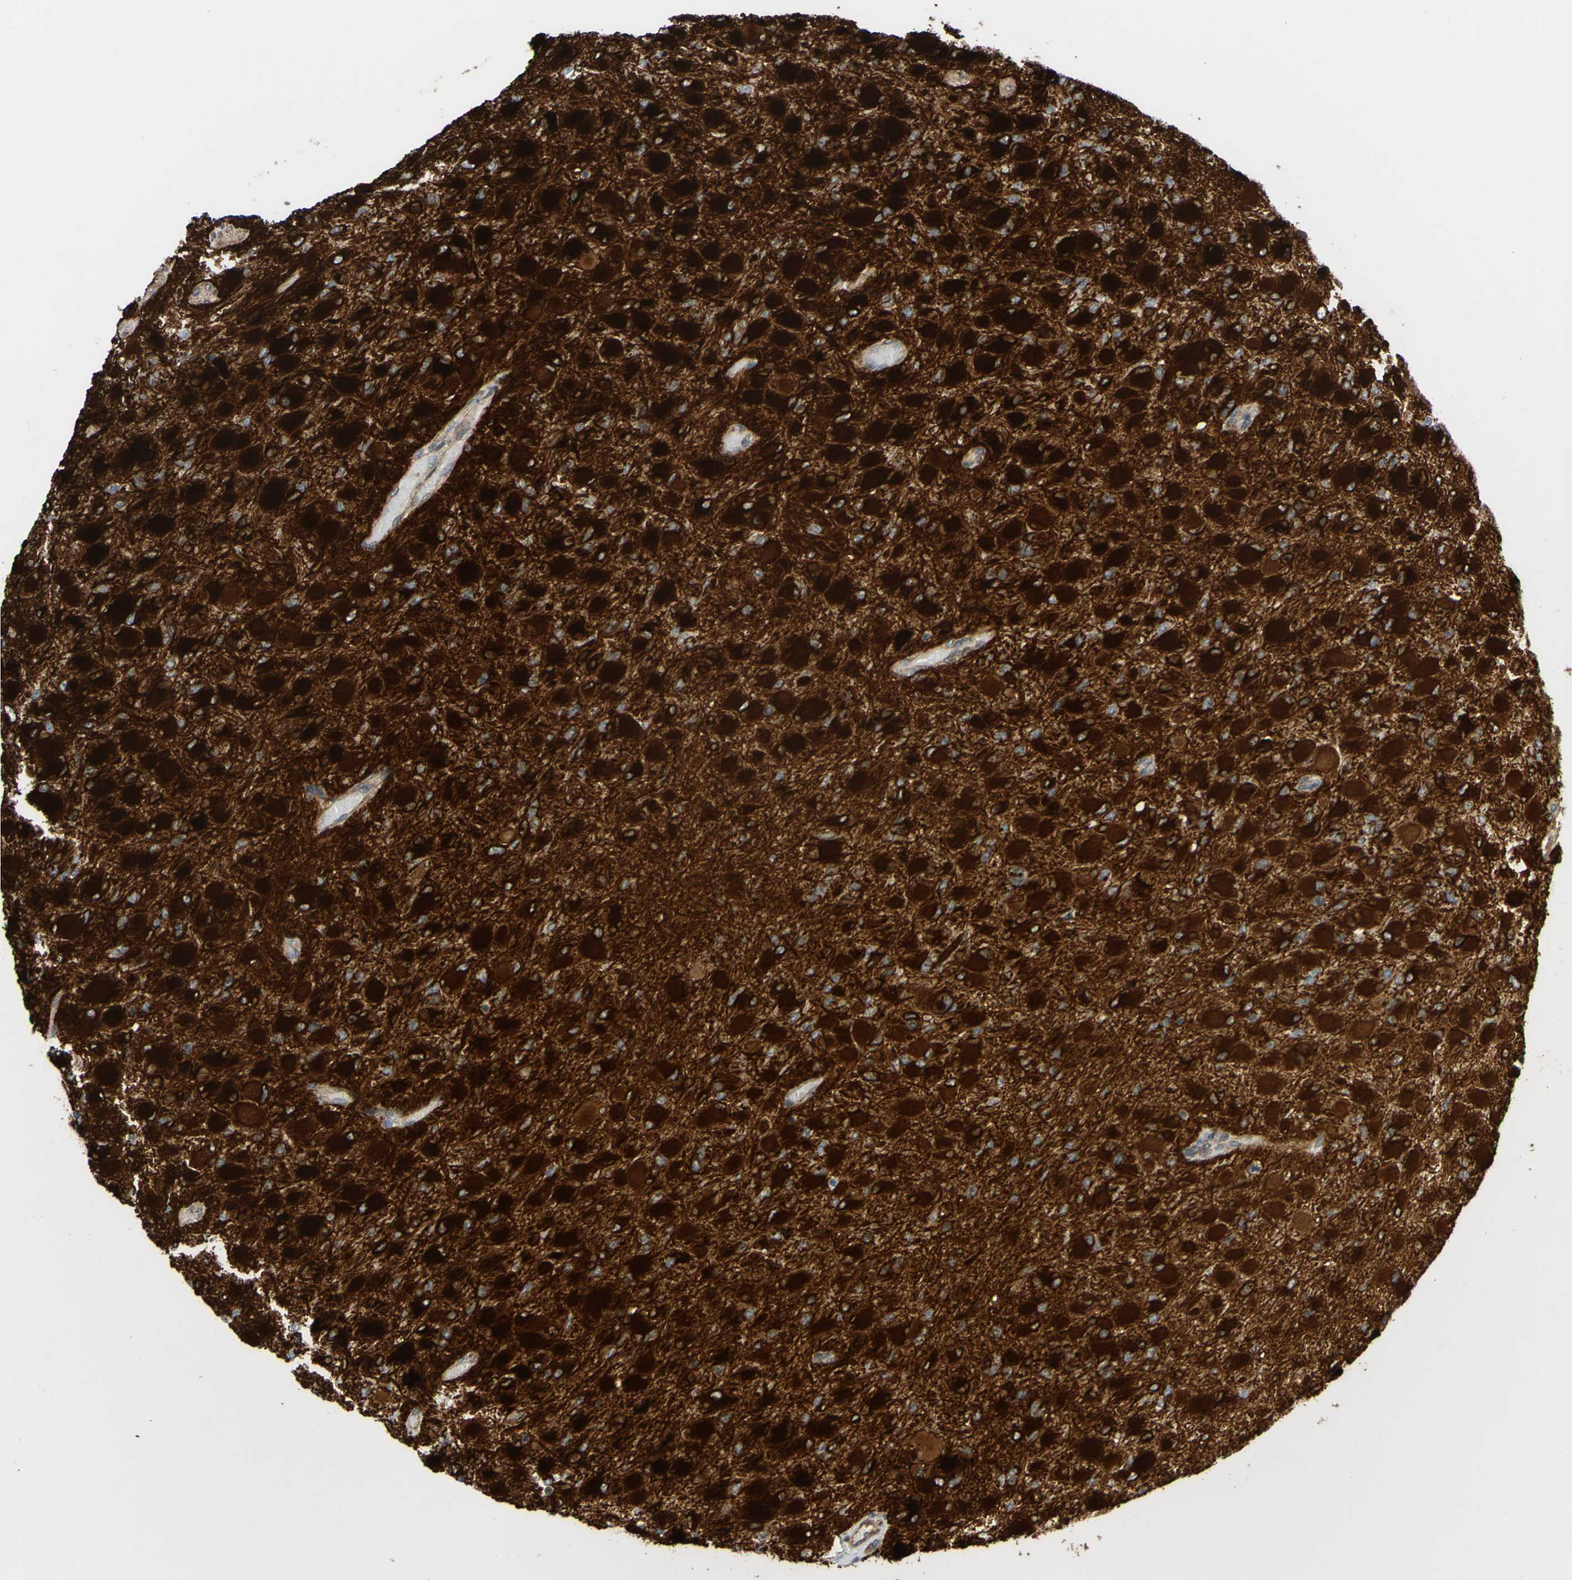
{"staining": {"intensity": "strong", "quantity": ">75%", "location": "cytoplasmic/membranous"}, "tissue": "glioma", "cell_type": "Tumor cells", "image_type": "cancer", "snomed": [{"axis": "morphology", "description": "Glioma, malignant, High grade"}, {"axis": "topography", "description": "Cerebral cortex"}], "caption": "An image of human glioma stained for a protein exhibits strong cytoplasmic/membranous brown staining in tumor cells.", "gene": "PRAF2", "patient": {"sex": "female", "age": 36}}